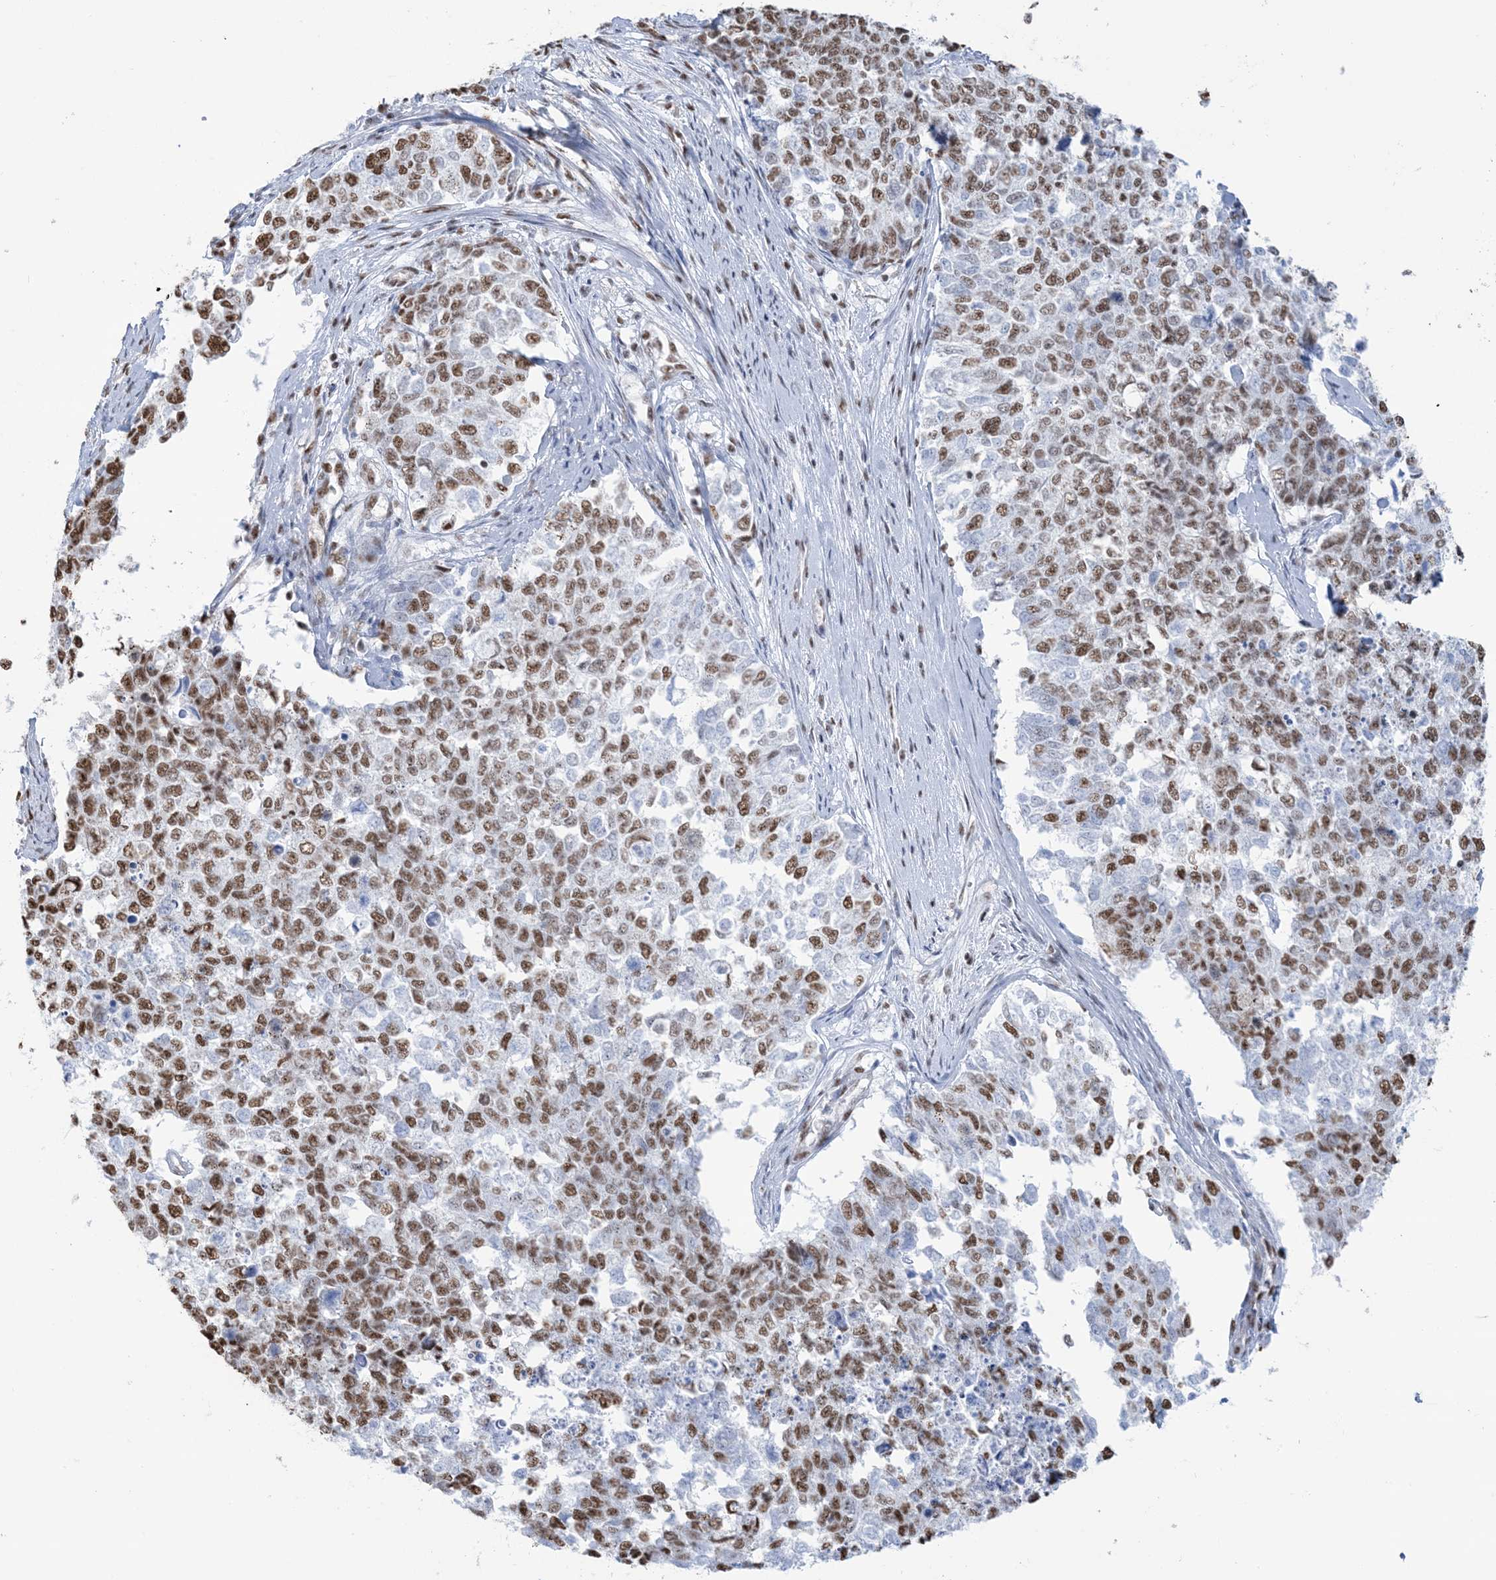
{"staining": {"intensity": "moderate", "quantity": ">75%", "location": "nuclear"}, "tissue": "cervical cancer", "cell_type": "Tumor cells", "image_type": "cancer", "snomed": [{"axis": "morphology", "description": "Squamous cell carcinoma, NOS"}, {"axis": "topography", "description": "Cervix"}], "caption": "Brown immunohistochemical staining in cervical cancer shows moderate nuclear staining in approximately >75% of tumor cells.", "gene": "ZNF792", "patient": {"sex": "female", "age": 63}}